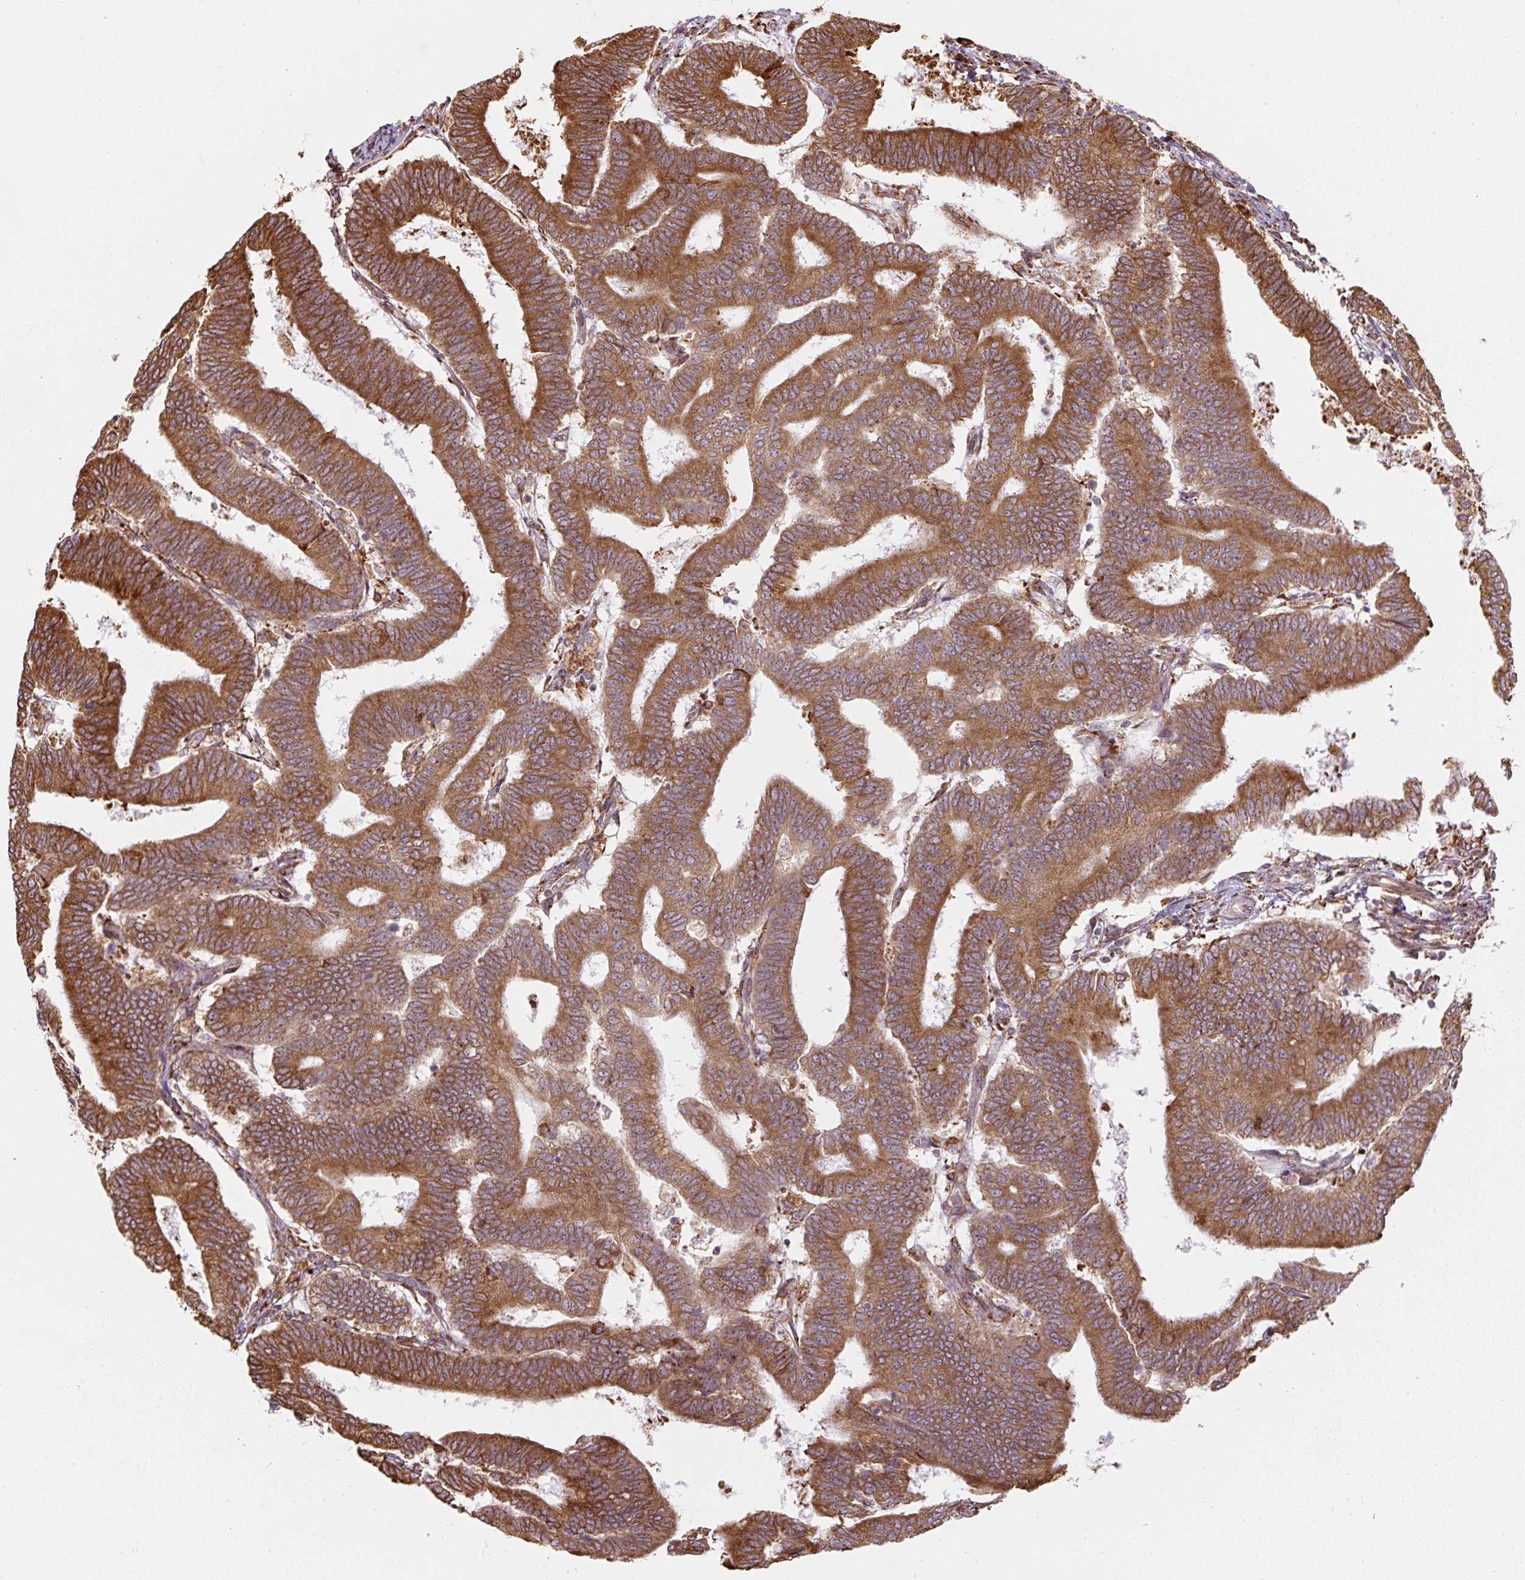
{"staining": {"intensity": "strong", "quantity": ">75%", "location": "cytoplasmic/membranous"}, "tissue": "endometrial cancer", "cell_type": "Tumor cells", "image_type": "cancer", "snomed": [{"axis": "morphology", "description": "Adenocarcinoma, NOS"}, {"axis": "topography", "description": "Endometrium"}], "caption": "Endometrial cancer (adenocarcinoma) stained with IHC exhibits strong cytoplasmic/membranous expression in about >75% of tumor cells. The protein of interest is stained brown, and the nuclei are stained in blue (DAB (3,3'-diaminobenzidine) IHC with brightfield microscopy, high magnification).", "gene": "PRKCSH", "patient": {"sex": "female", "age": 70}}